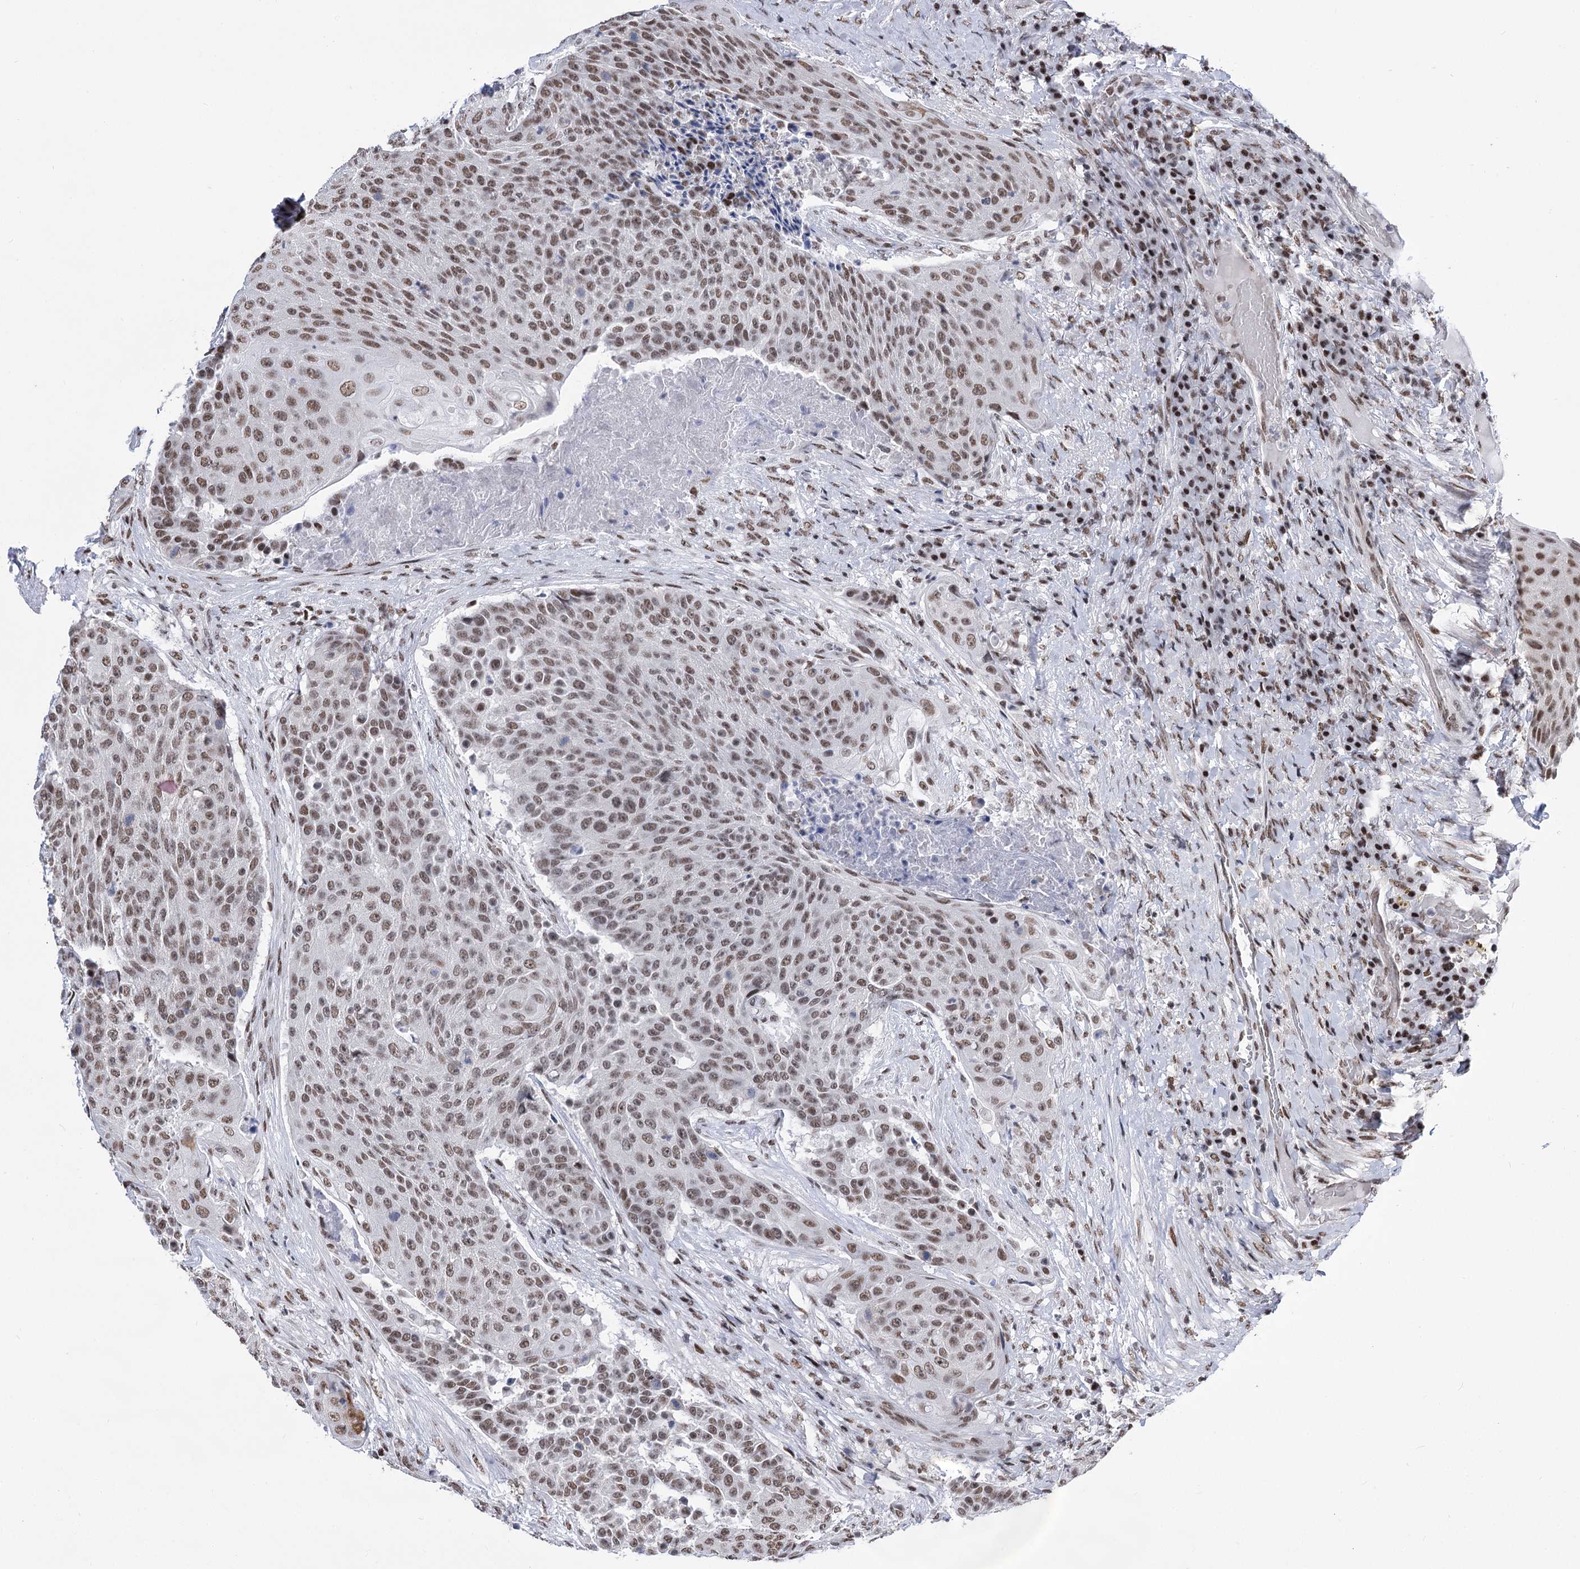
{"staining": {"intensity": "weak", "quantity": ">75%", "location": "nuclear"}, "tissue": "urothelial cancer", "cell_type": "Tumor cells", "image_type": "cancer", "snomed": [{"axis": "morphology", "description": "Urothelial carcinoma, High grade"}, {"axis": "topography", "description": "Urinary bladder"}], "caption": "Immunohistochemical staining of urothelial carcinoma (high-grade) shows low levels of weak nuclear protein expression in about >75% of tumor cells.", "gene": "POU4F3", "patient": {"sex": "female", "age": 63}}